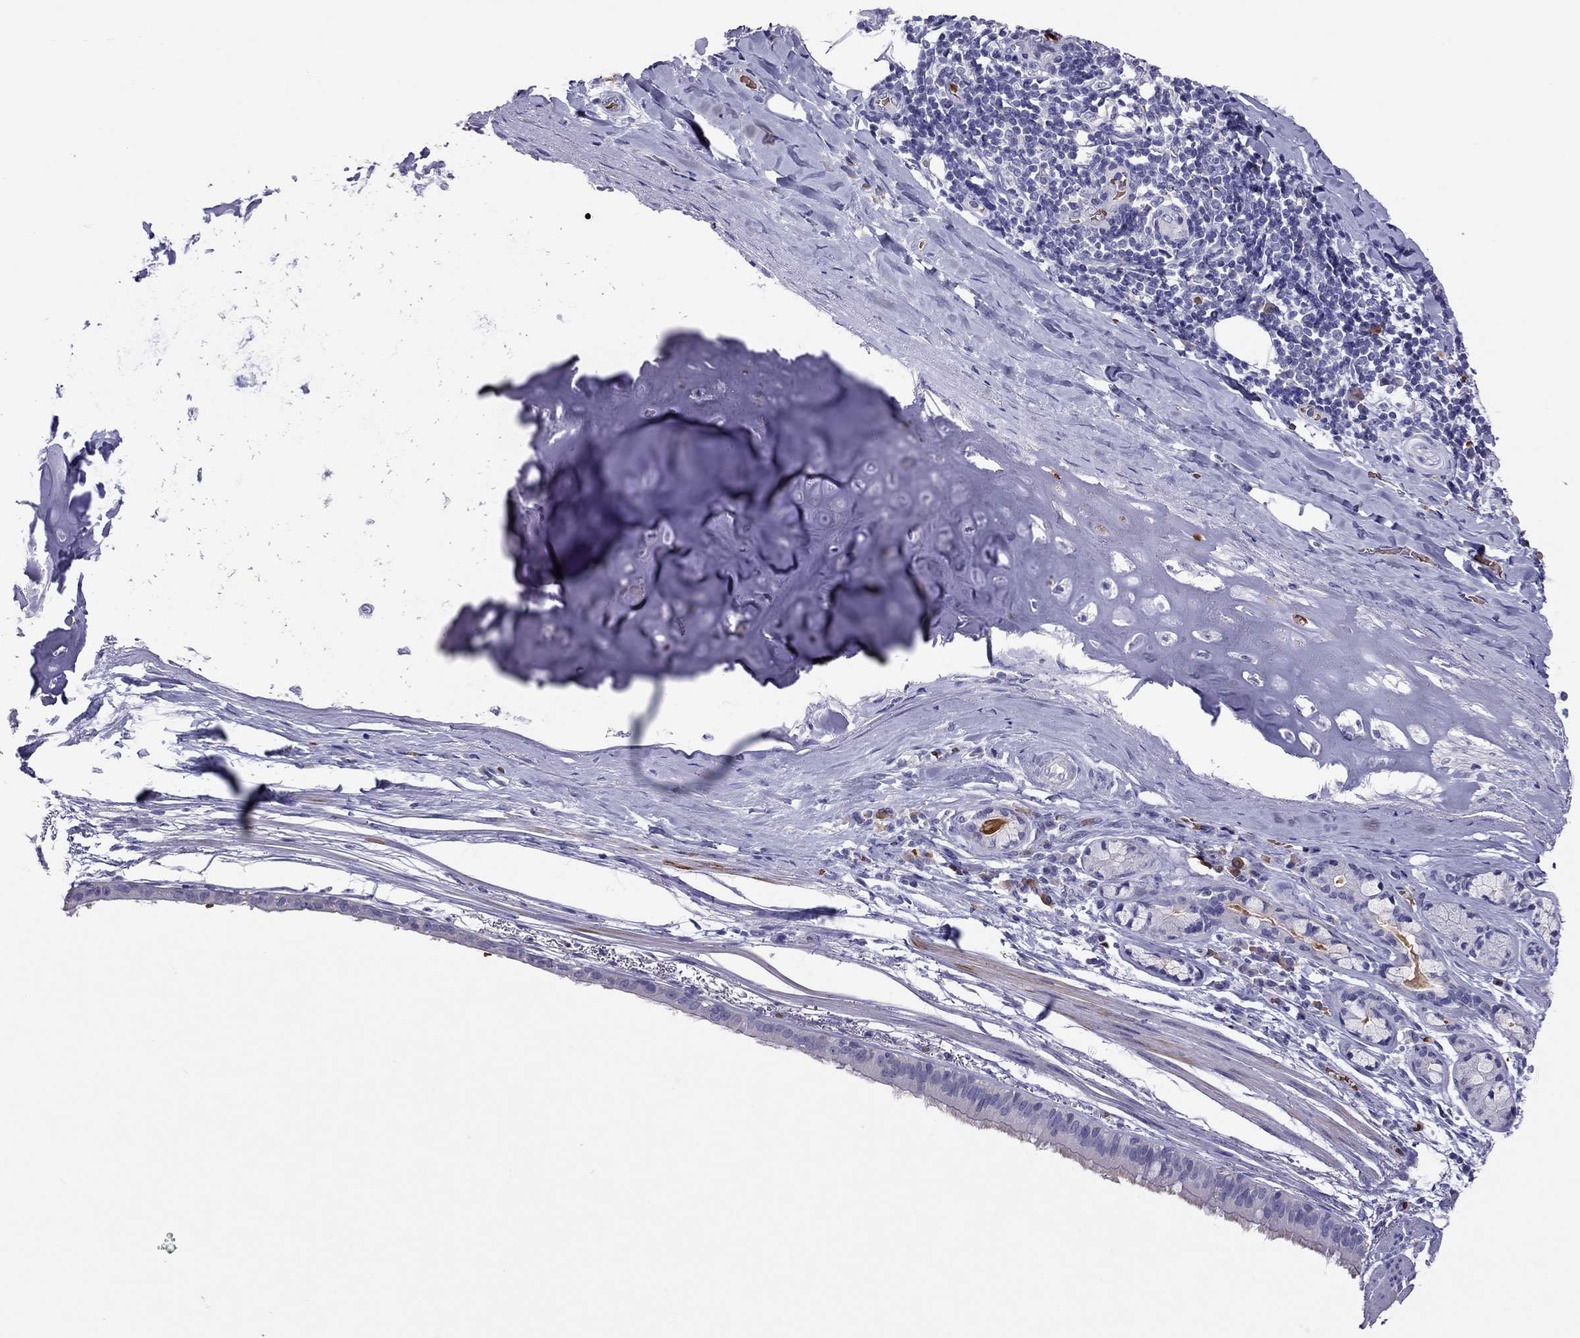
{"staining": {"intensity": "negative", "quantity": "none", "location": "none"}, "tissue": "bronchus", "cell_type": "Respiratory epithelial cells", "image_type": "normal", "snomed": [{"axis": "morphology", "description": "Normal tissue, NOS"}, {"axis": "morphology", "description": "Squamous cell carcinoma, NOS"}, {"axis": "topography", "description": "Bronchus"}, {"axis": "topography", "description": "Lung"}], "caption": "There is no significant expression in respiratory epithelial cells of bronchus. (DAB (3,3'-diaminobenzidine) immunohistochemistry, high magnification).", "gene": "FRMD1", "patient": {"sex": "male", "age": 69}}